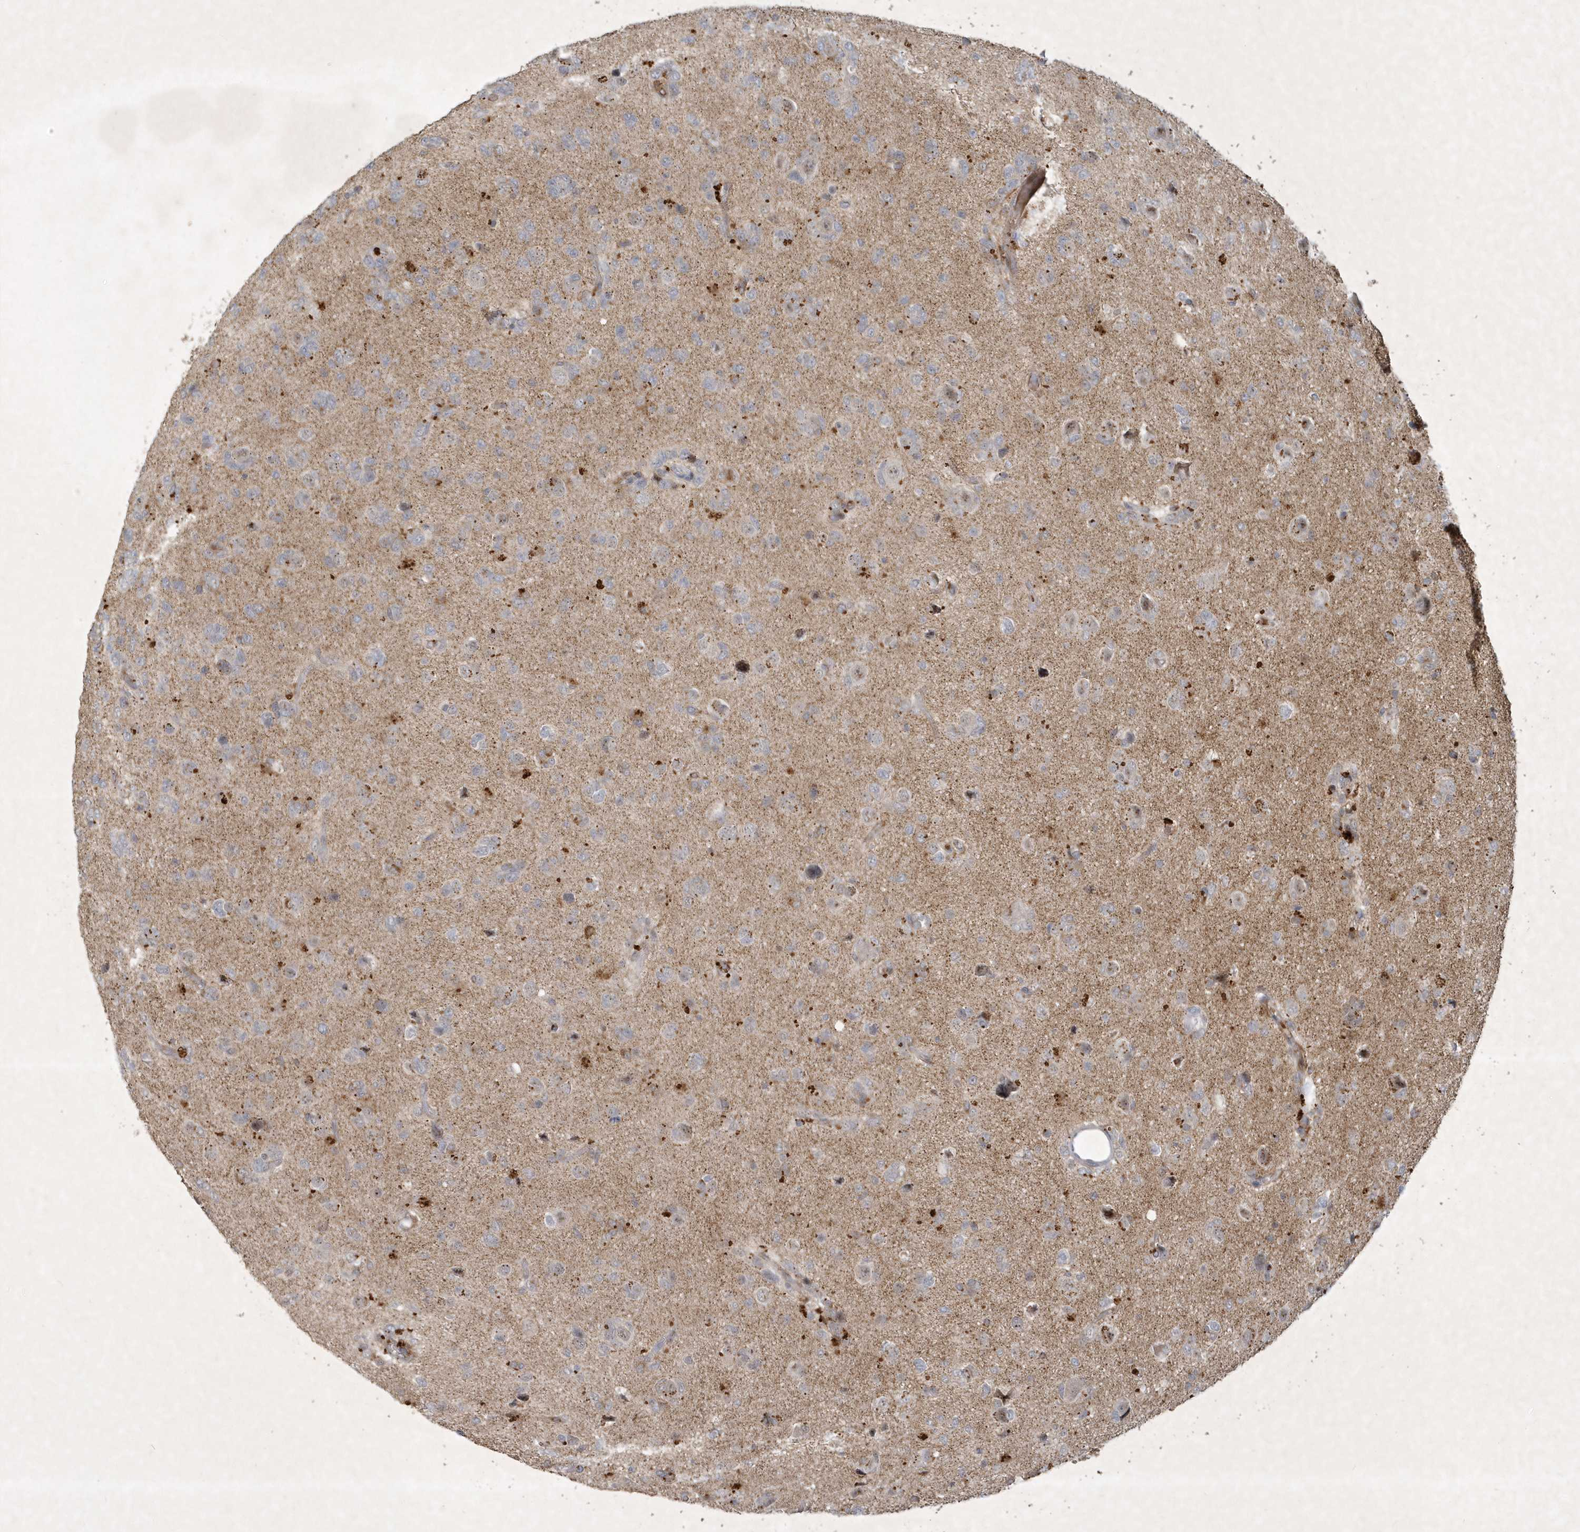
{"staining": {"intensity": "negative", "quantity": "none", "location": "none"}, "tissue": "glioma", "cell_type": "Tumor cells", "image_type": "cancer", "snomed": [{"axis": "morphology", "description": "Glioma, malignant, High grade"}, {"axis": "topography", "description": "Brain"}], "caption": "High magnification brightfield microscopy of high-grade glioma (malignant) stained with DAB (brown) and counterstained with hematoxylin (blue): tumor cells show no significant staining.", "gene": "THG1L", "patient": {"sex": "female", "age": 59}}